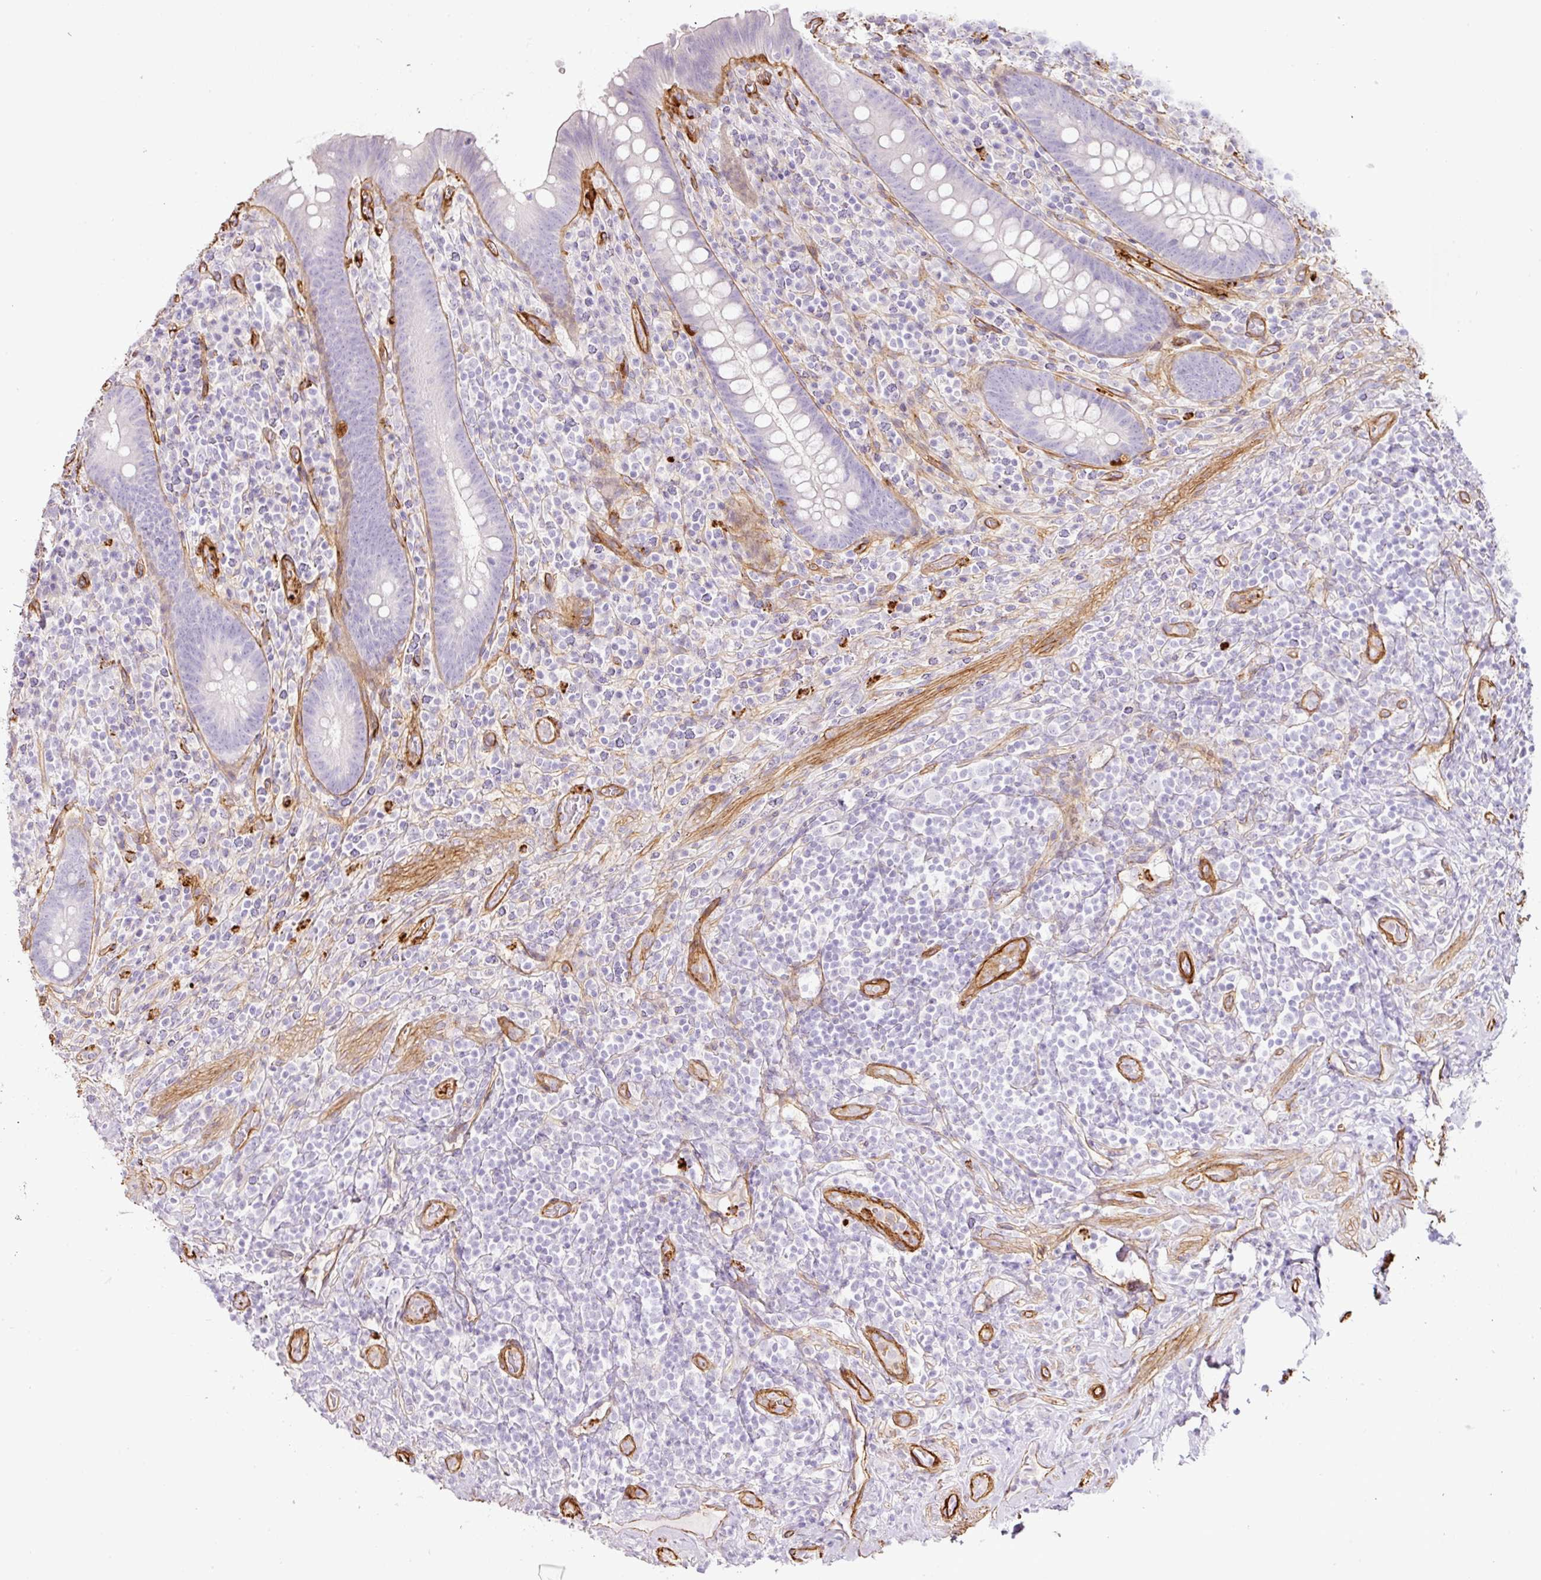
{"staining": {"intensity": "negative", "quantity": "none", "location": "none"}, "tissue": "appendix", "cell_type": "Glandular cells", "image_type": "normal", "snomed": [{"axis": "morphology", "description": "Normal tissue, NOS"}, {"axis": "topography", "description": "Appendix"}], "caption": "Protein analysis of unremarkable appendix shows no significant expression in glandular cells.", "gene": "LOXL4", "patient": {"sex": "female", "age": 43}}